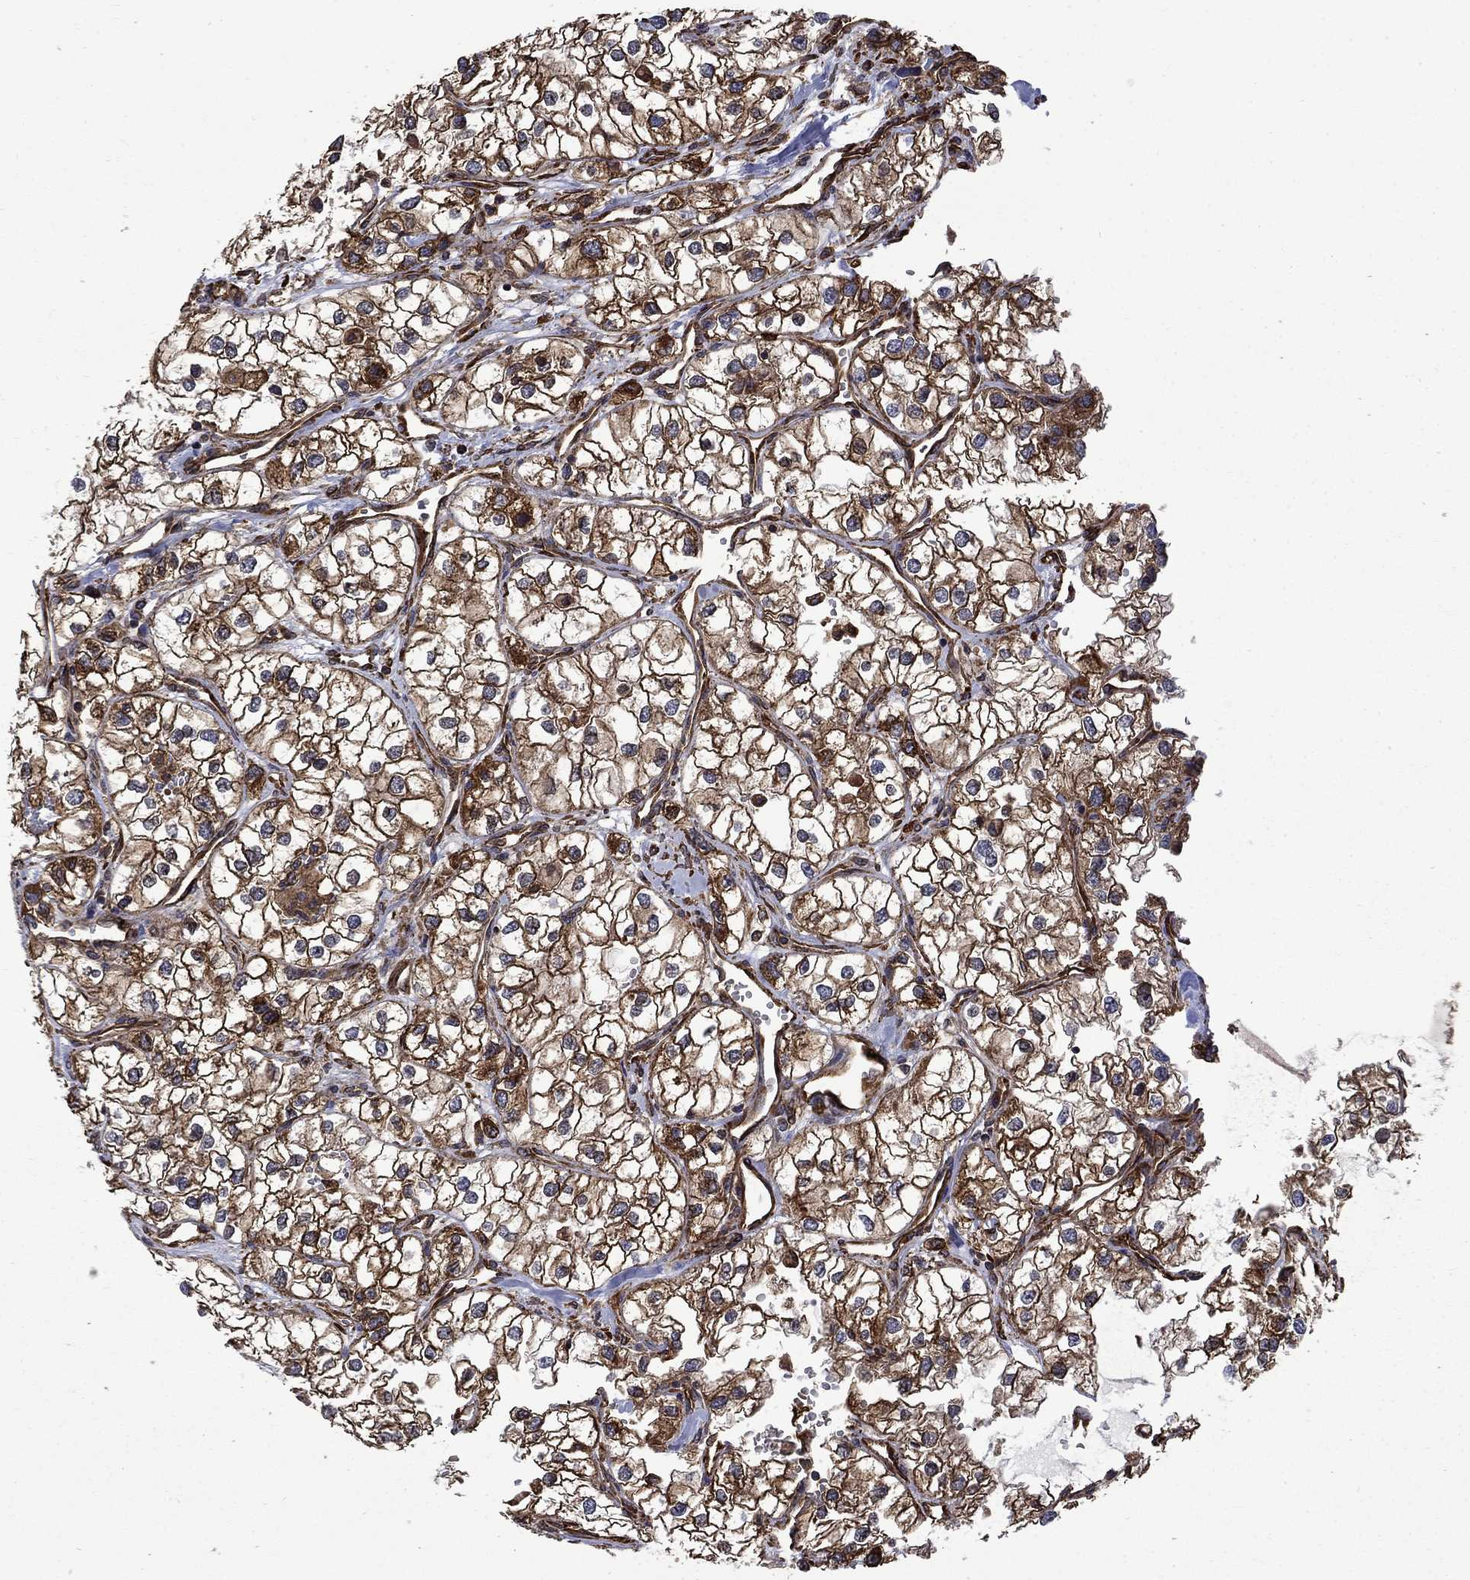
{"staining": {"intensity": "strong", "quantity": ">75%", "location": "cytoplasmic/membranous"}, "tissue": "renal cancer", "cell_type": "Tumor cells", "image_type": "cancer", "snomed": [{"axis": "morphology", "description": "Adenocarcinoma, NOS"}, {"axis": "topography", "description": "Kidney"}], "caption": "A histopathology image showing strong cytoplasmic/membranous staining in about >75% of tumor cells in renal adenocarcinoma, as visualized by brown immunohistochemical staining.", "gene": "CUTC", "patient": {"sex": "male", "age": 59}}